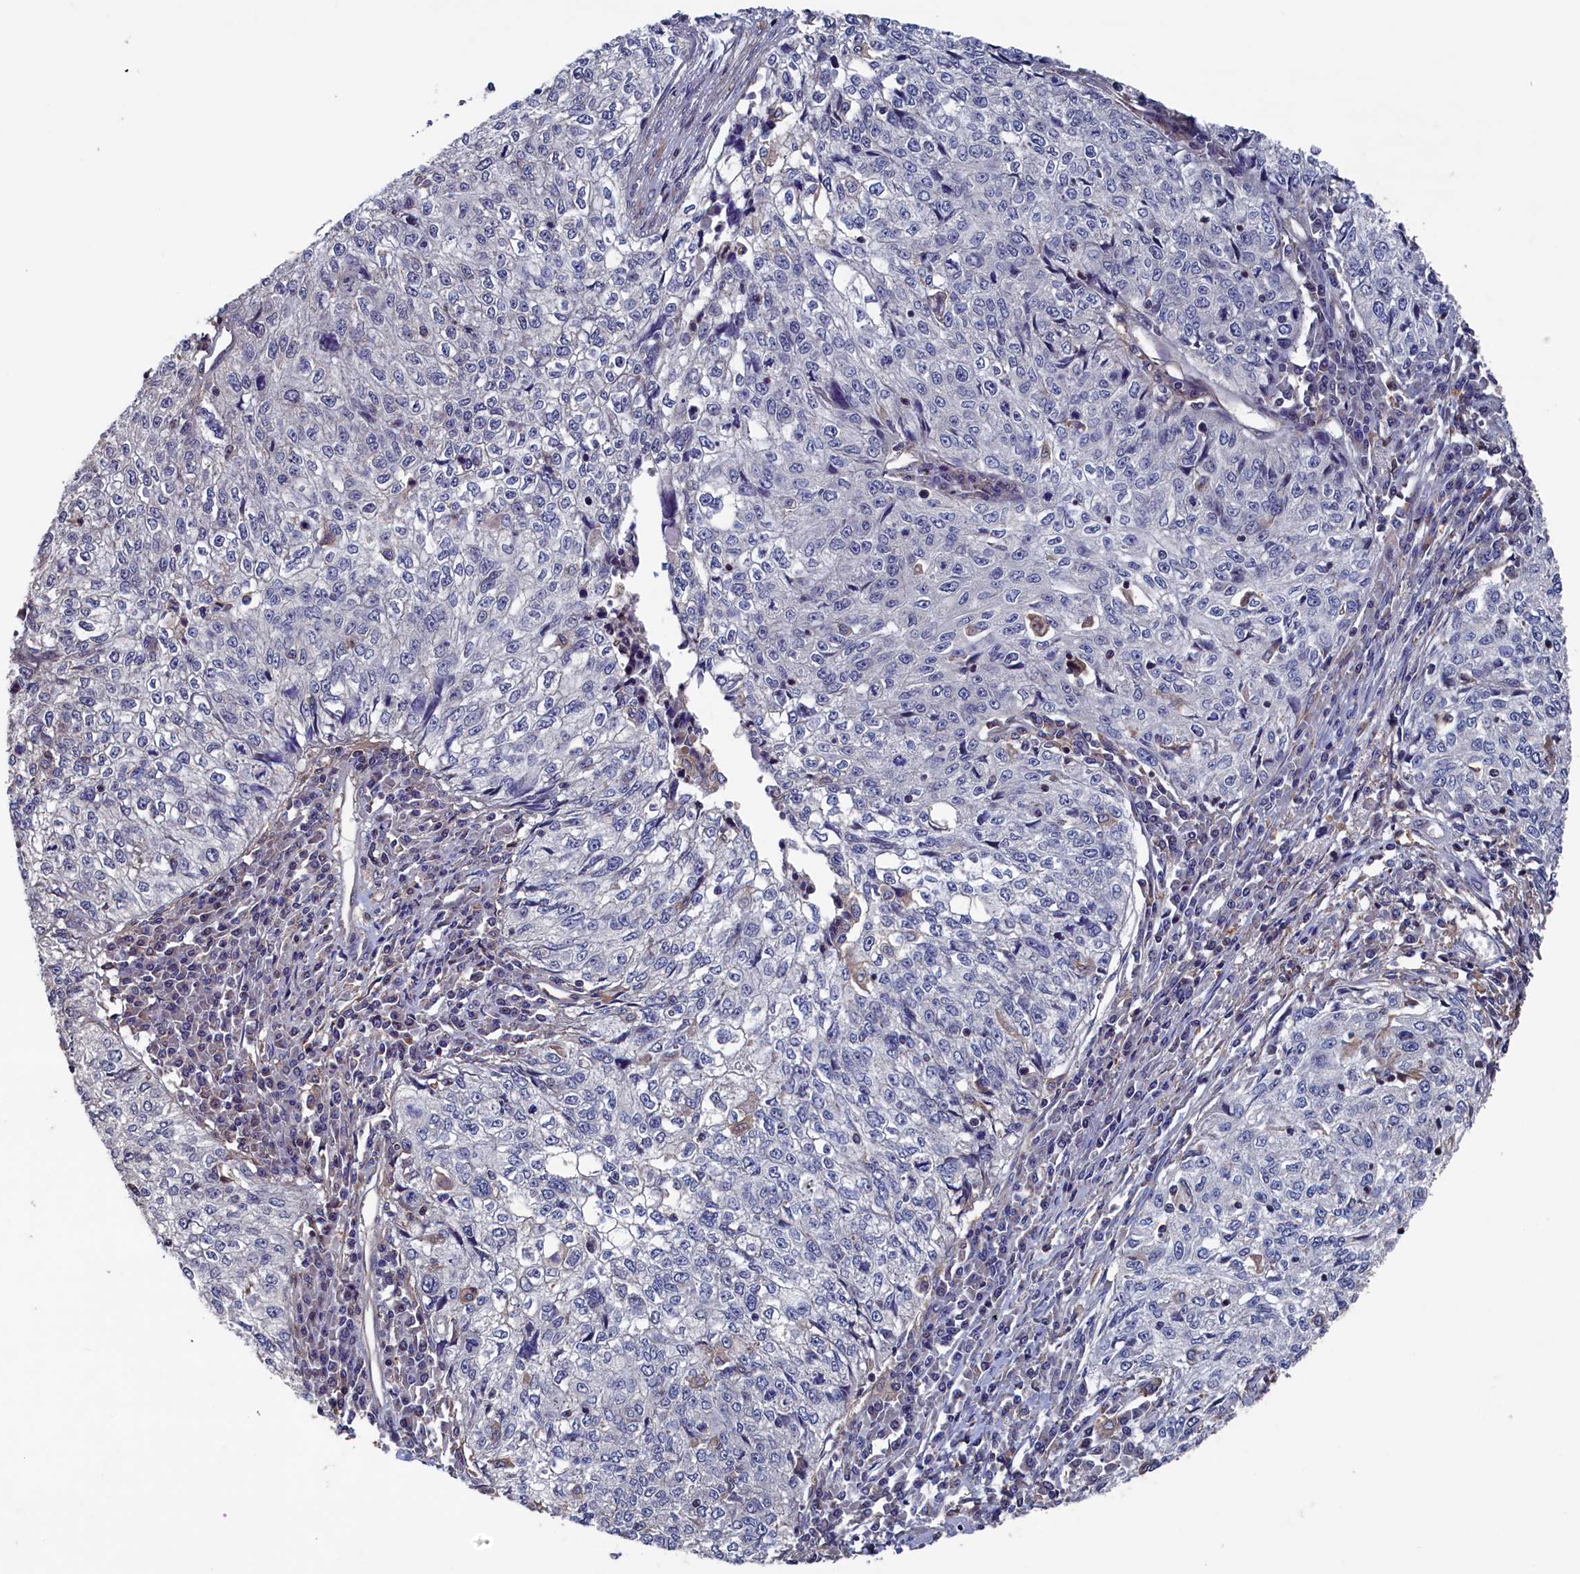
{"staining": {"intensity": "negative", "quantity": "none", "location": "none"}, "tissue": "cervical cancer", "cell_type": "Tumor cells", "image_type": "cancer", "snomed": [{"axis": "morphology", "description": "Squamous cell carcinoma, NOS"}, {"axis": "topography", "description": "Cervix"}], "caption": "A histopathology image of cervical cancer stained for a protein displays no brown staining in tumor cells. Nuclei are stained in blue.", "gene": "SPATA13", "patient": {"sex": "female", "age": 57}}